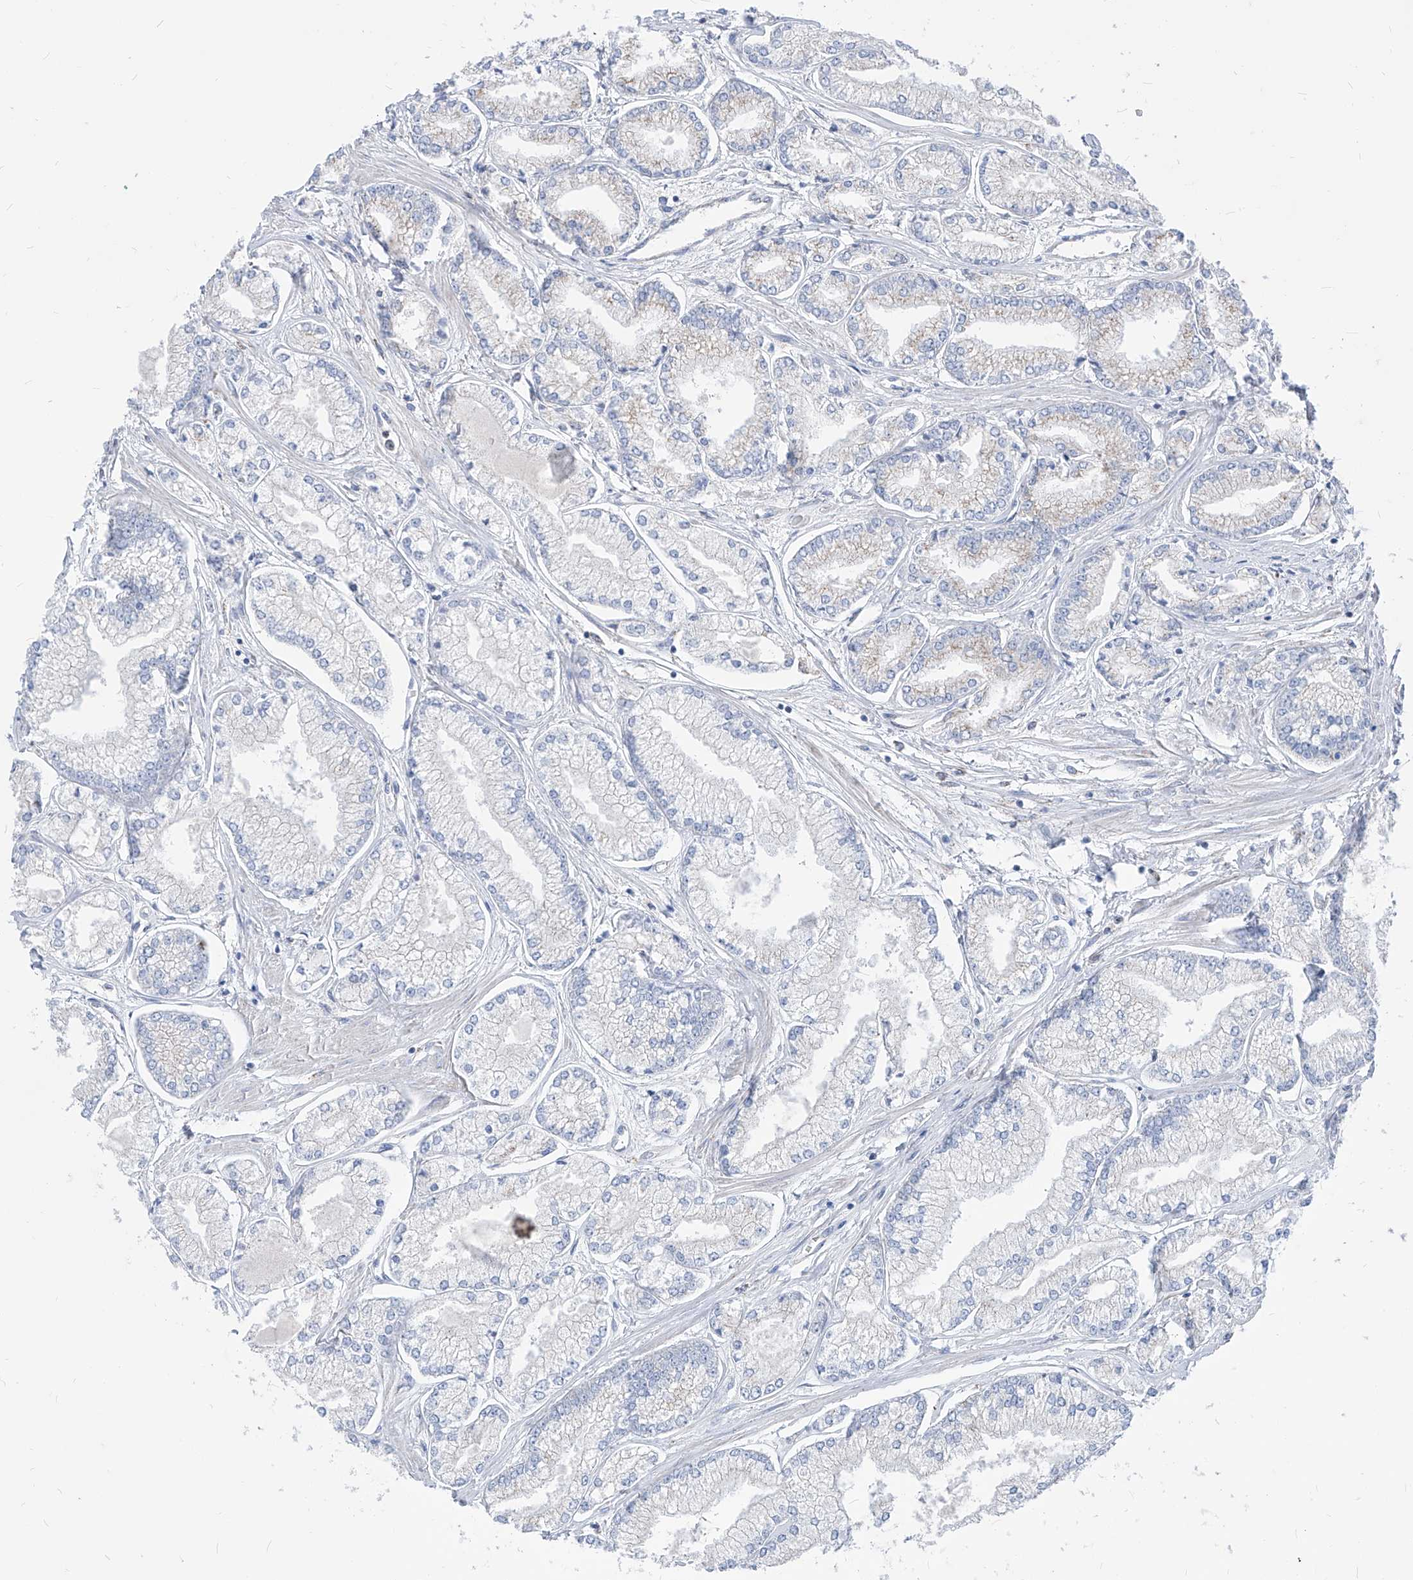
{"staining": {"intensity": "negative", "quantity": "none", "location": "none"}, "tissue": "prostate cancer", "cell_type": "Tumor cells", "image_type": "cancer", "snomed": [{"axis": "morphology", "description": "Adenocarcinoma, Low grade"}, {"axis": "topography", "description": "Prostate"}], "caption": "Tumor cells are negative for brown protein staining in prostate cancer (low-grade adenocarcinoma).", "gene": "AGPS", "patient": {"sex": "male", "age": 52}}